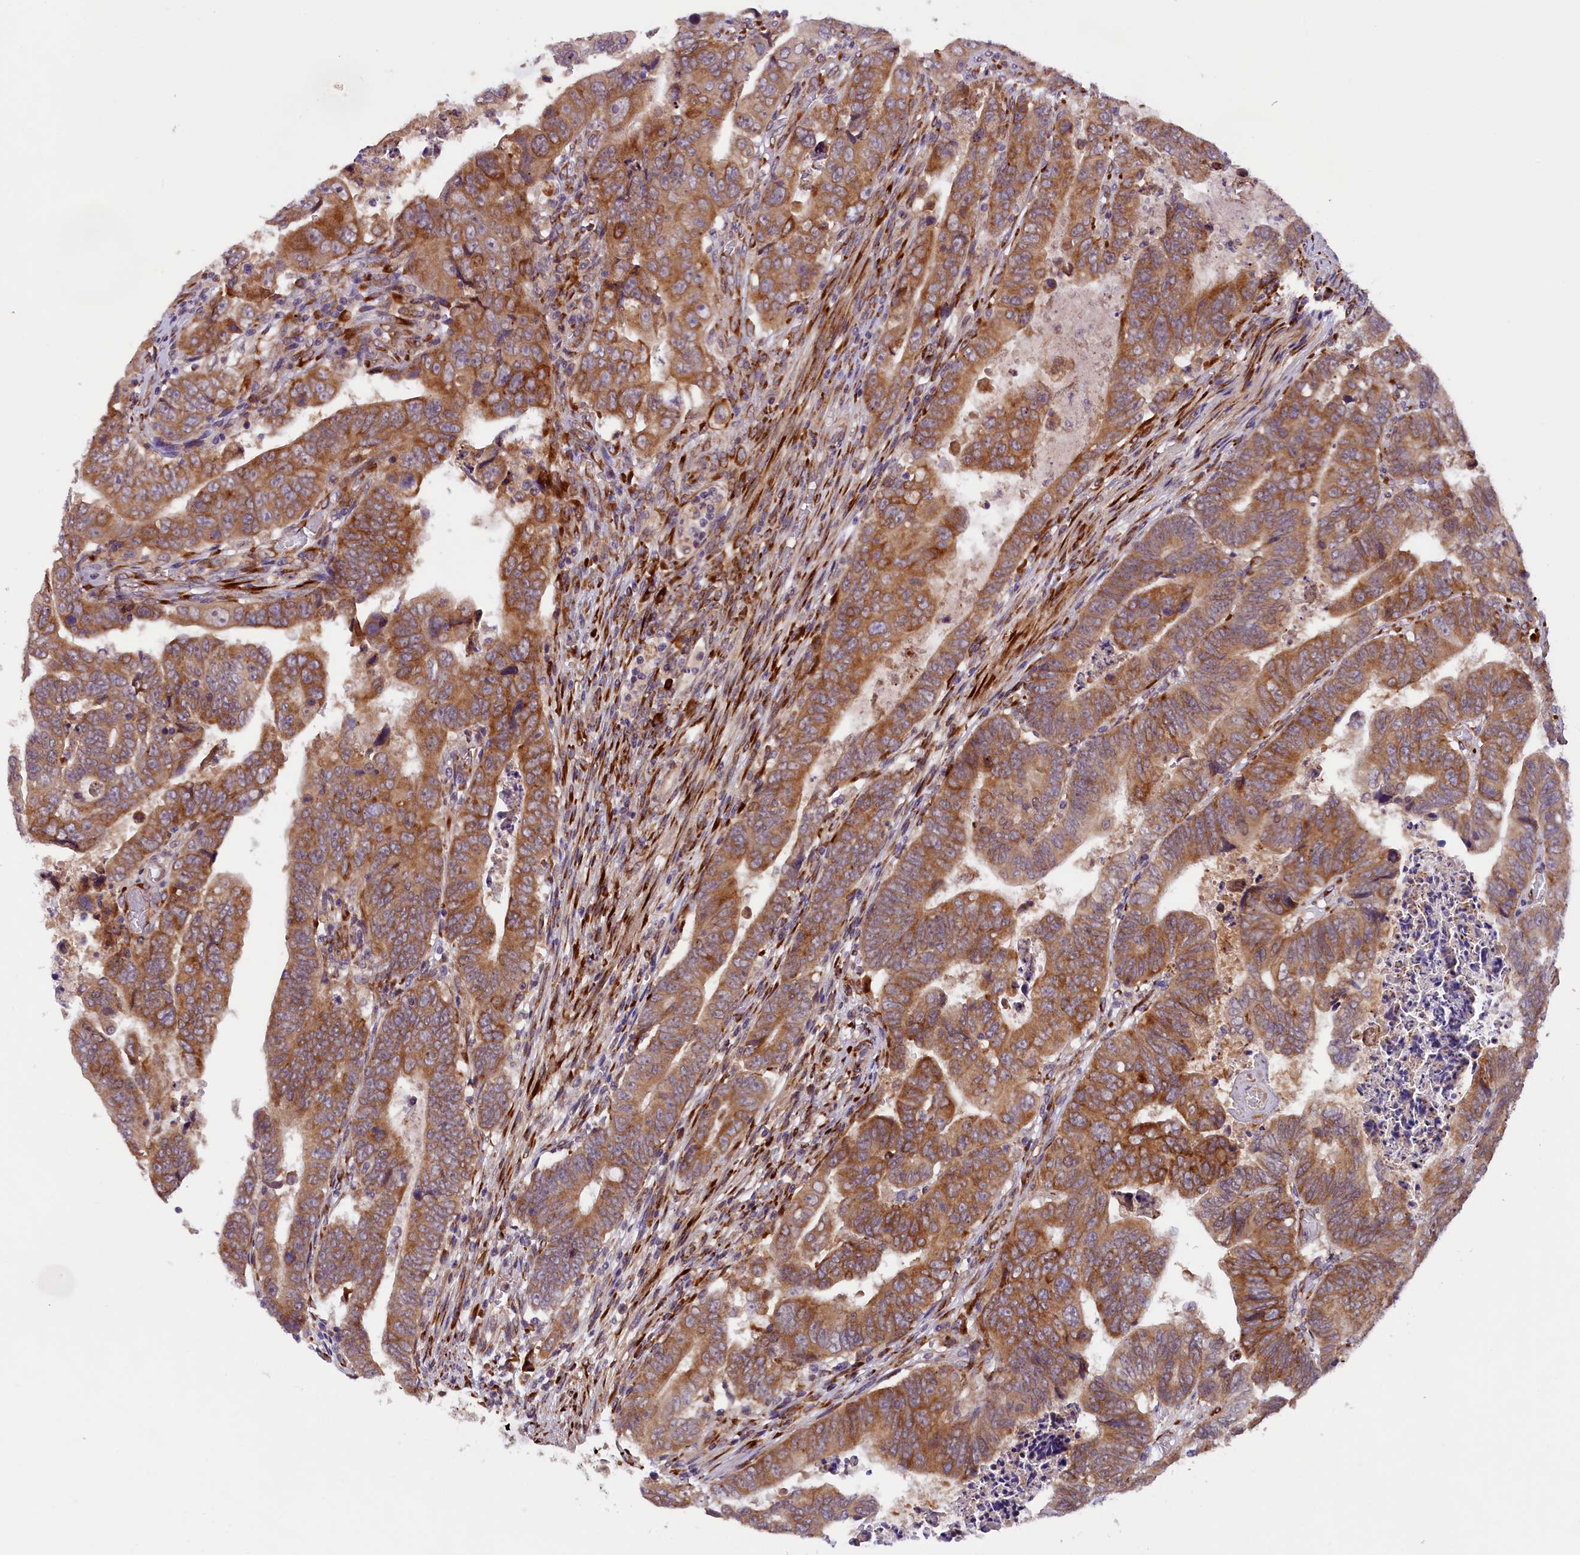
{"staining": {"intensity": "moderate", "quantity": ">75%", "location": "cytoplasmic/membranous"}, "tissue": "colorectal cancer", "cell_type": "Tumor cells", "image_type": "cancer", "snomed": [{"axis": "morphology", "description": "Normal tissue, NOS"}, {"axis": "morphology", "description": "Adenocarcinoma, NOS"}, {"axis": "topography", "description": "Rectum"}], "caption": "This is an image of IHC staining of colorectal cancer (adenocarcinoma), which shows moderate positivity in the cytoplasmic/membranous of tumor cells.", "gene": "SSC5D", "patient": {"sex": "female", "age": 65}}